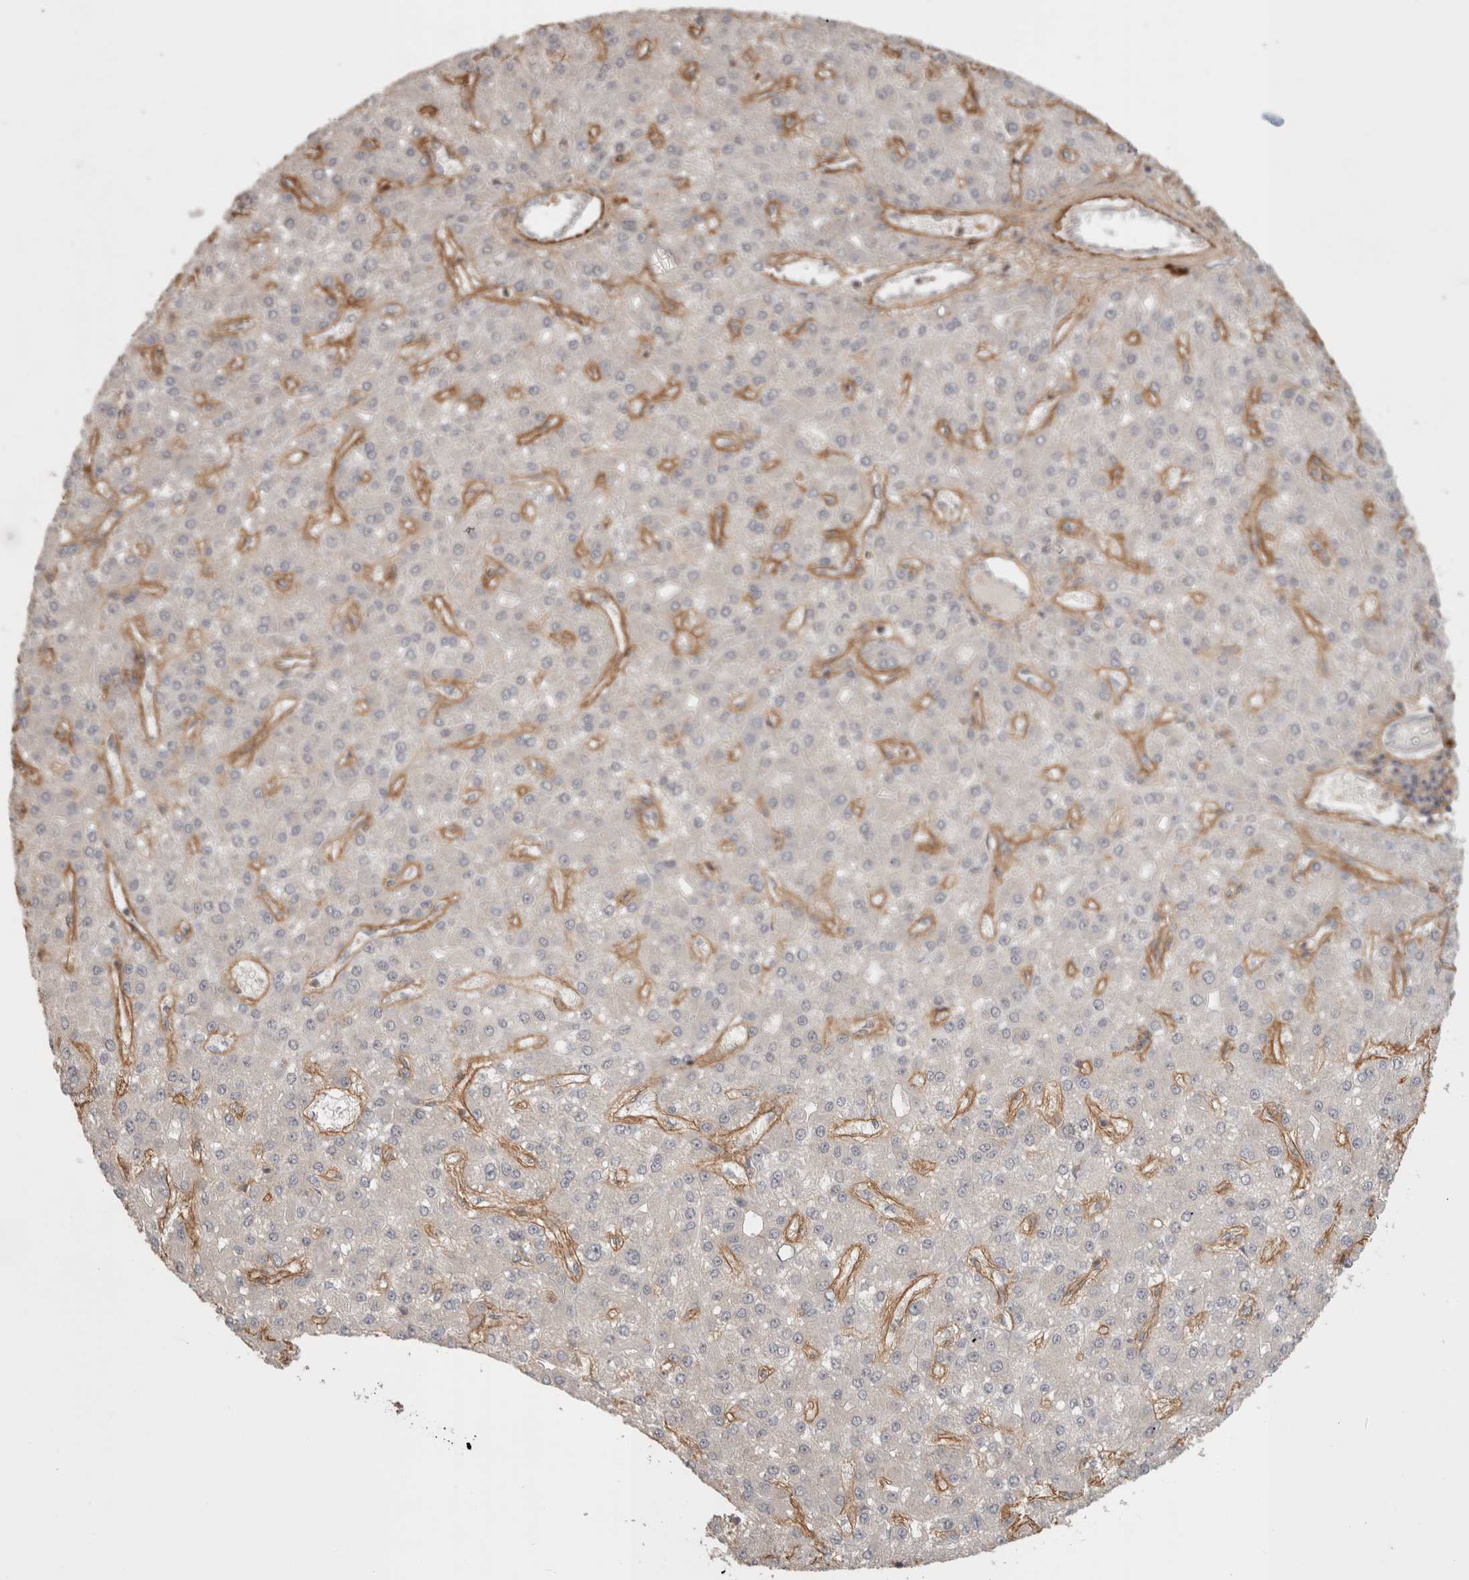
{"staining": {"intensity": "negative", "quantity": "none", "location": "none"}, "tissue": "liver cancer", "cell_type": "Tumor cells", "image_type": "cancer", "snomed": [{"axis": "morphology", "description": "Carcinoma, Hepatocellular, NOS"}, {"axis": "topography", "description": "Liver"}], "caption": "There is no significant positivity in tumor cells of hepatocellular carcinoma (liver). (Brightfield microscopy of DAB (3,3'-diaminobenzidine) immunohistochemistry at high magnification).", "gene": "HSPG2", "patient": {"sex": "male", "age": 67}}